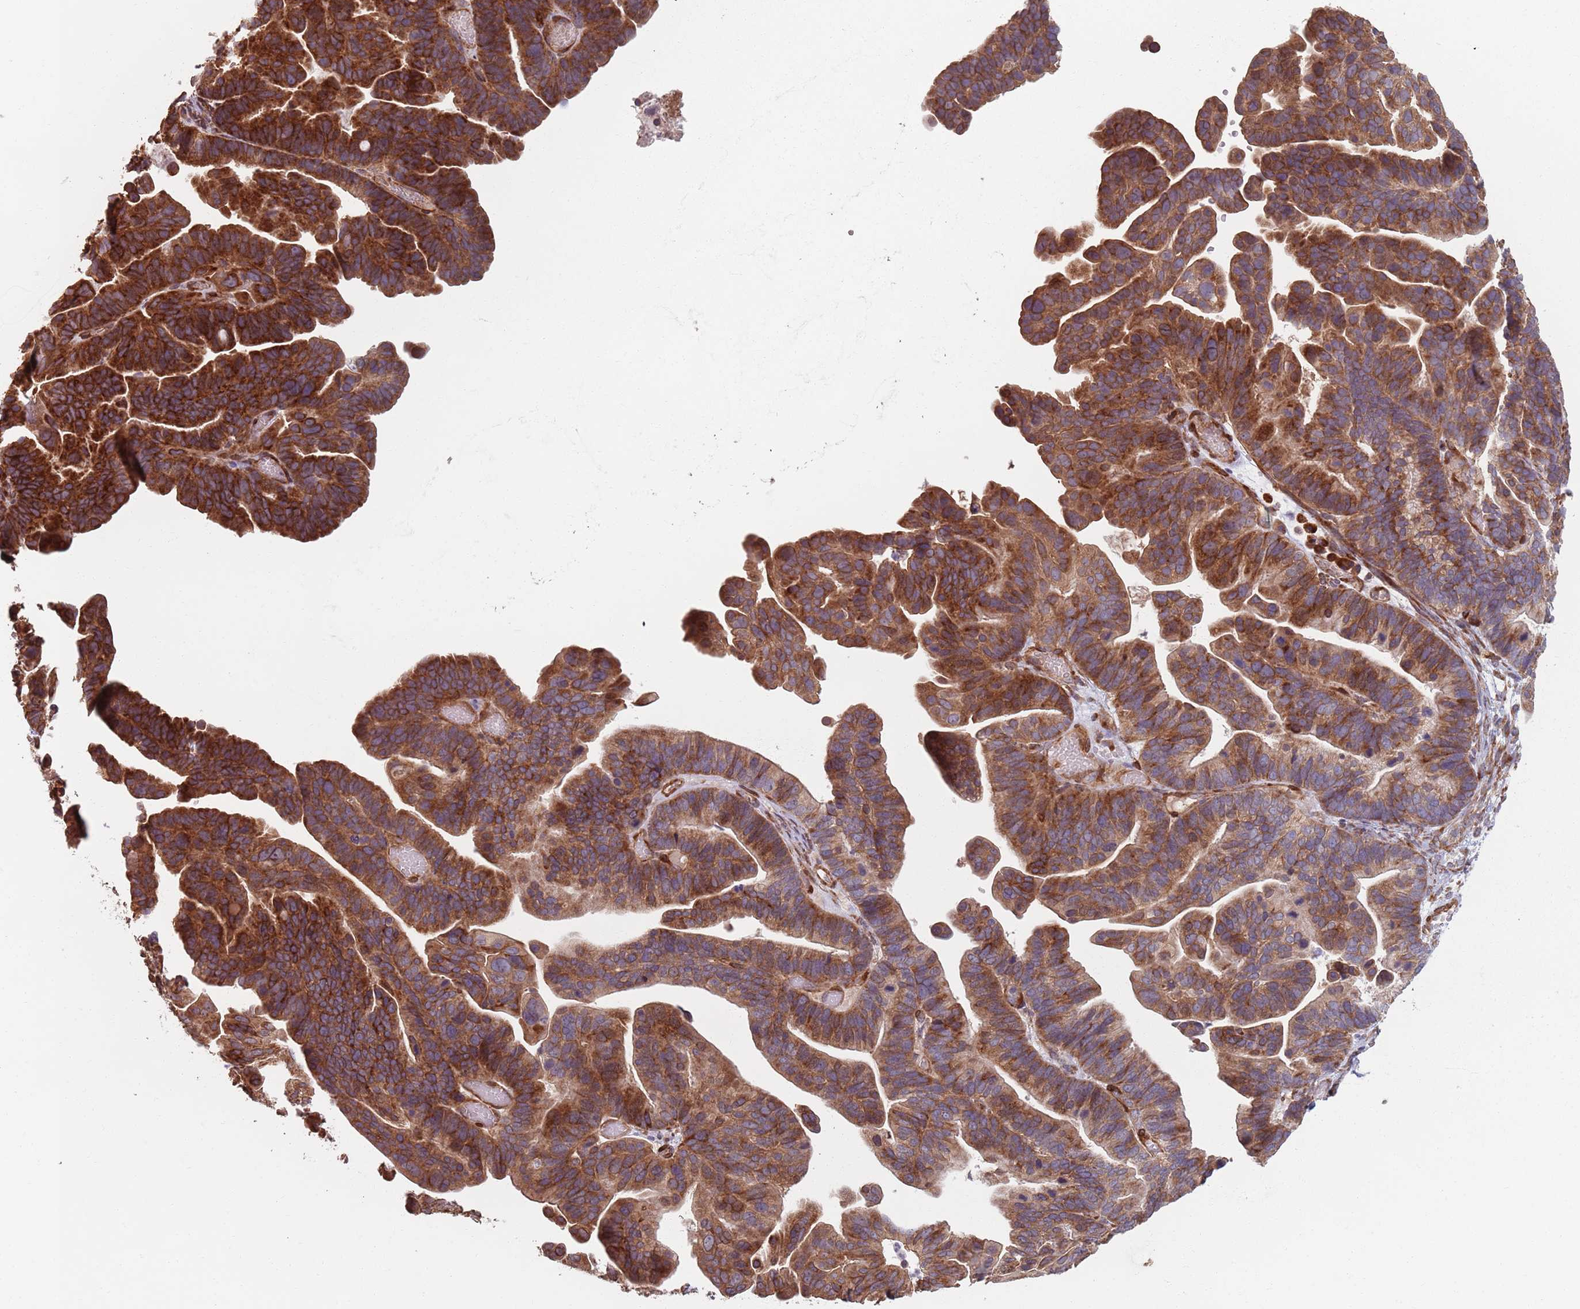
{"staining": {"intensity": "strong", "quantity": ">75%", "location": "cytoplasmic/membranous"}, "tissue": "ovarian cancer", "cell_type": "Tumor cells", "image_type": "cancer", "snomed": [{"axis": "morphology", "description": "Cystadenocarcinoma, serous, NOS"}, {"axis": "topography", "description": "Ovary"}], "caption": "Human ovarian cancer (serous cystadenocarcinoma) stained for a protein (brown) demonstrates strong cytoplasmic/membranous positive expression in about >75% of tumor cells.", "gene": "NOTCH3", "patient": {"sex": "female", "age": 56}}